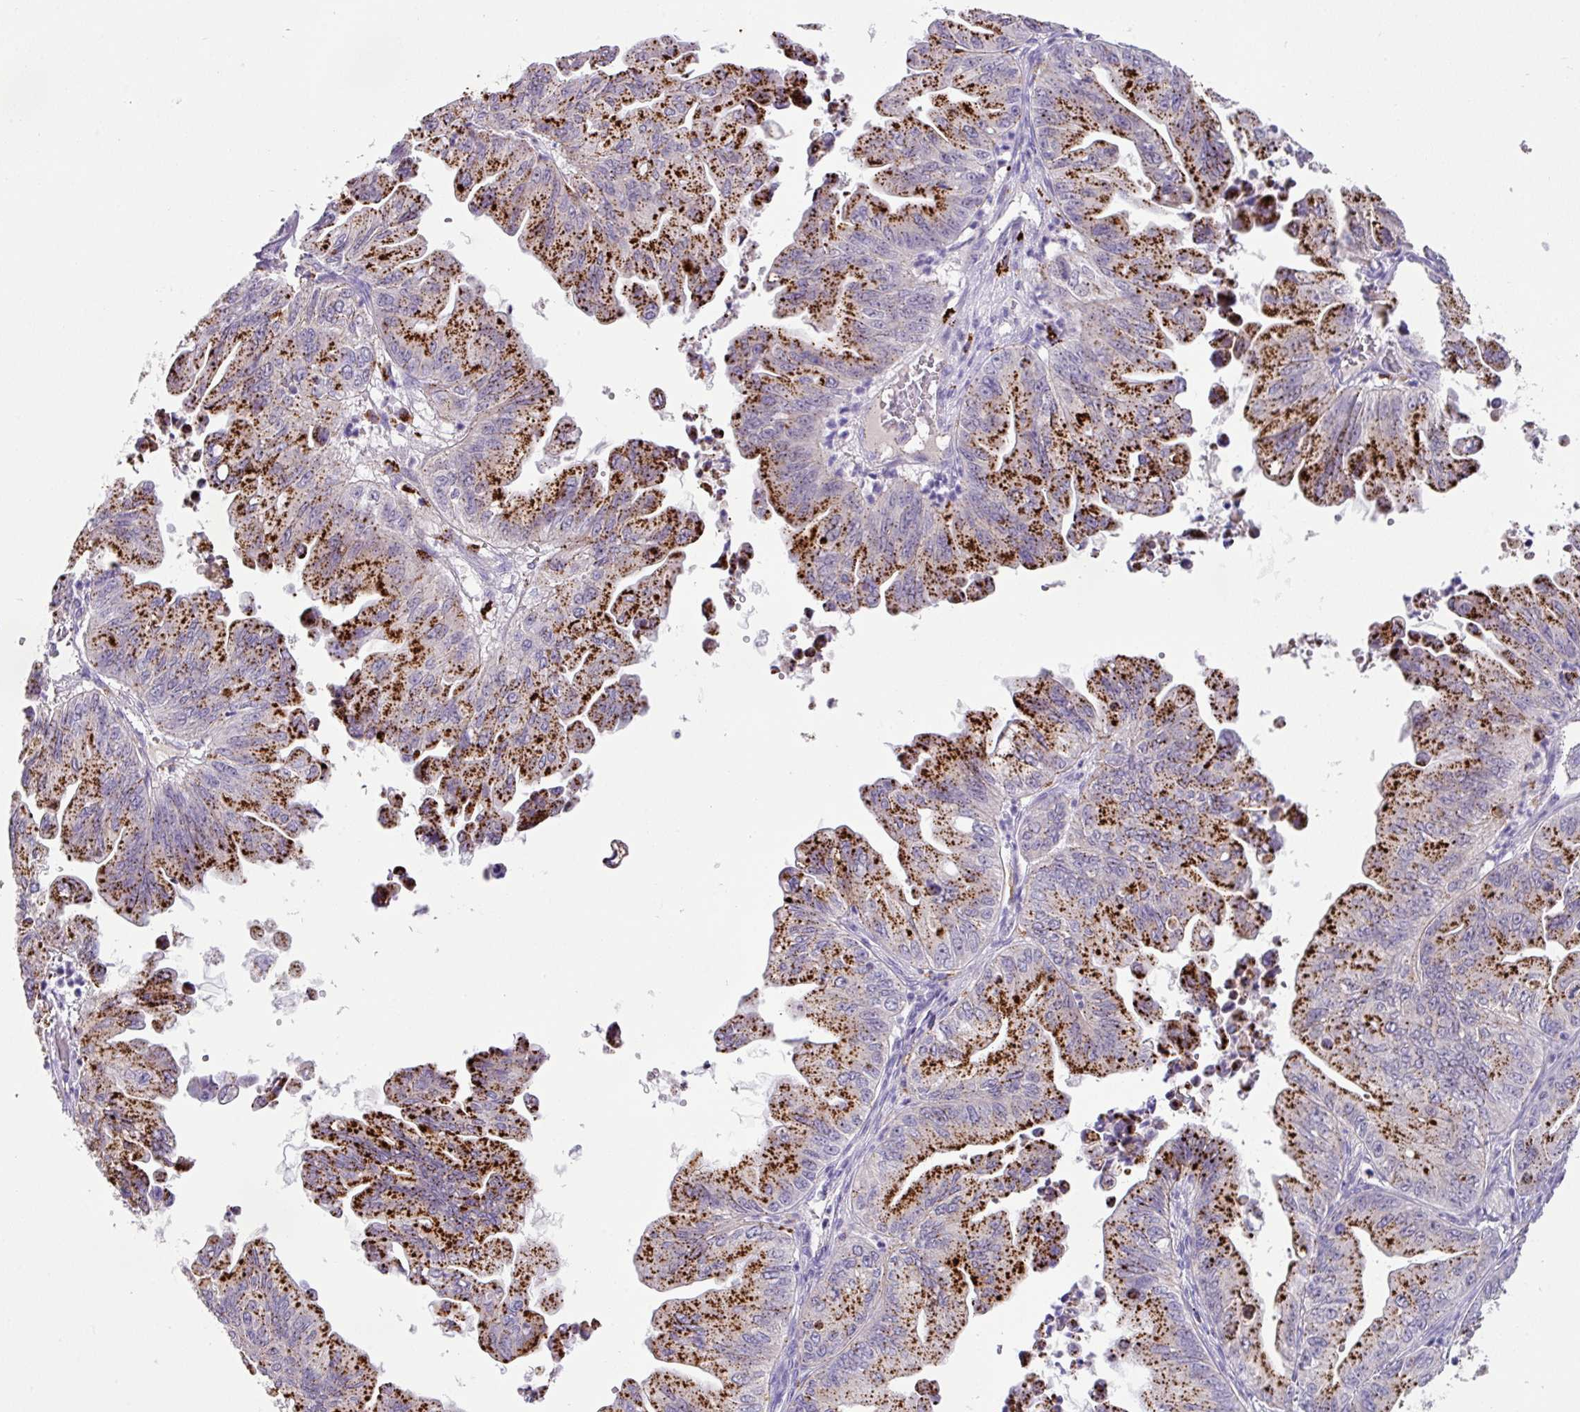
{"staining": {"intensity": "strong", "quantity": ">75%", "location": "cytoplasmic/membranous"}, "tissue": "ovarian cancer", "cell_type": "Tumor cells", "image_type": "cancer", "snomed": [{"axis": "morphology", "description": "Cystadenocarcinoma, mucinous, NOS"}, {"axis": "topography", "description": "Ovary"}], "caption": "Human ovarian cancer stained for a protein (brown) demonstrates strong cytoplasmic/membranous positive expression in approximately >75% of tumor cells.", "gene": "PLEKHH3", "patient": {"sex": "female", "age": 71}}